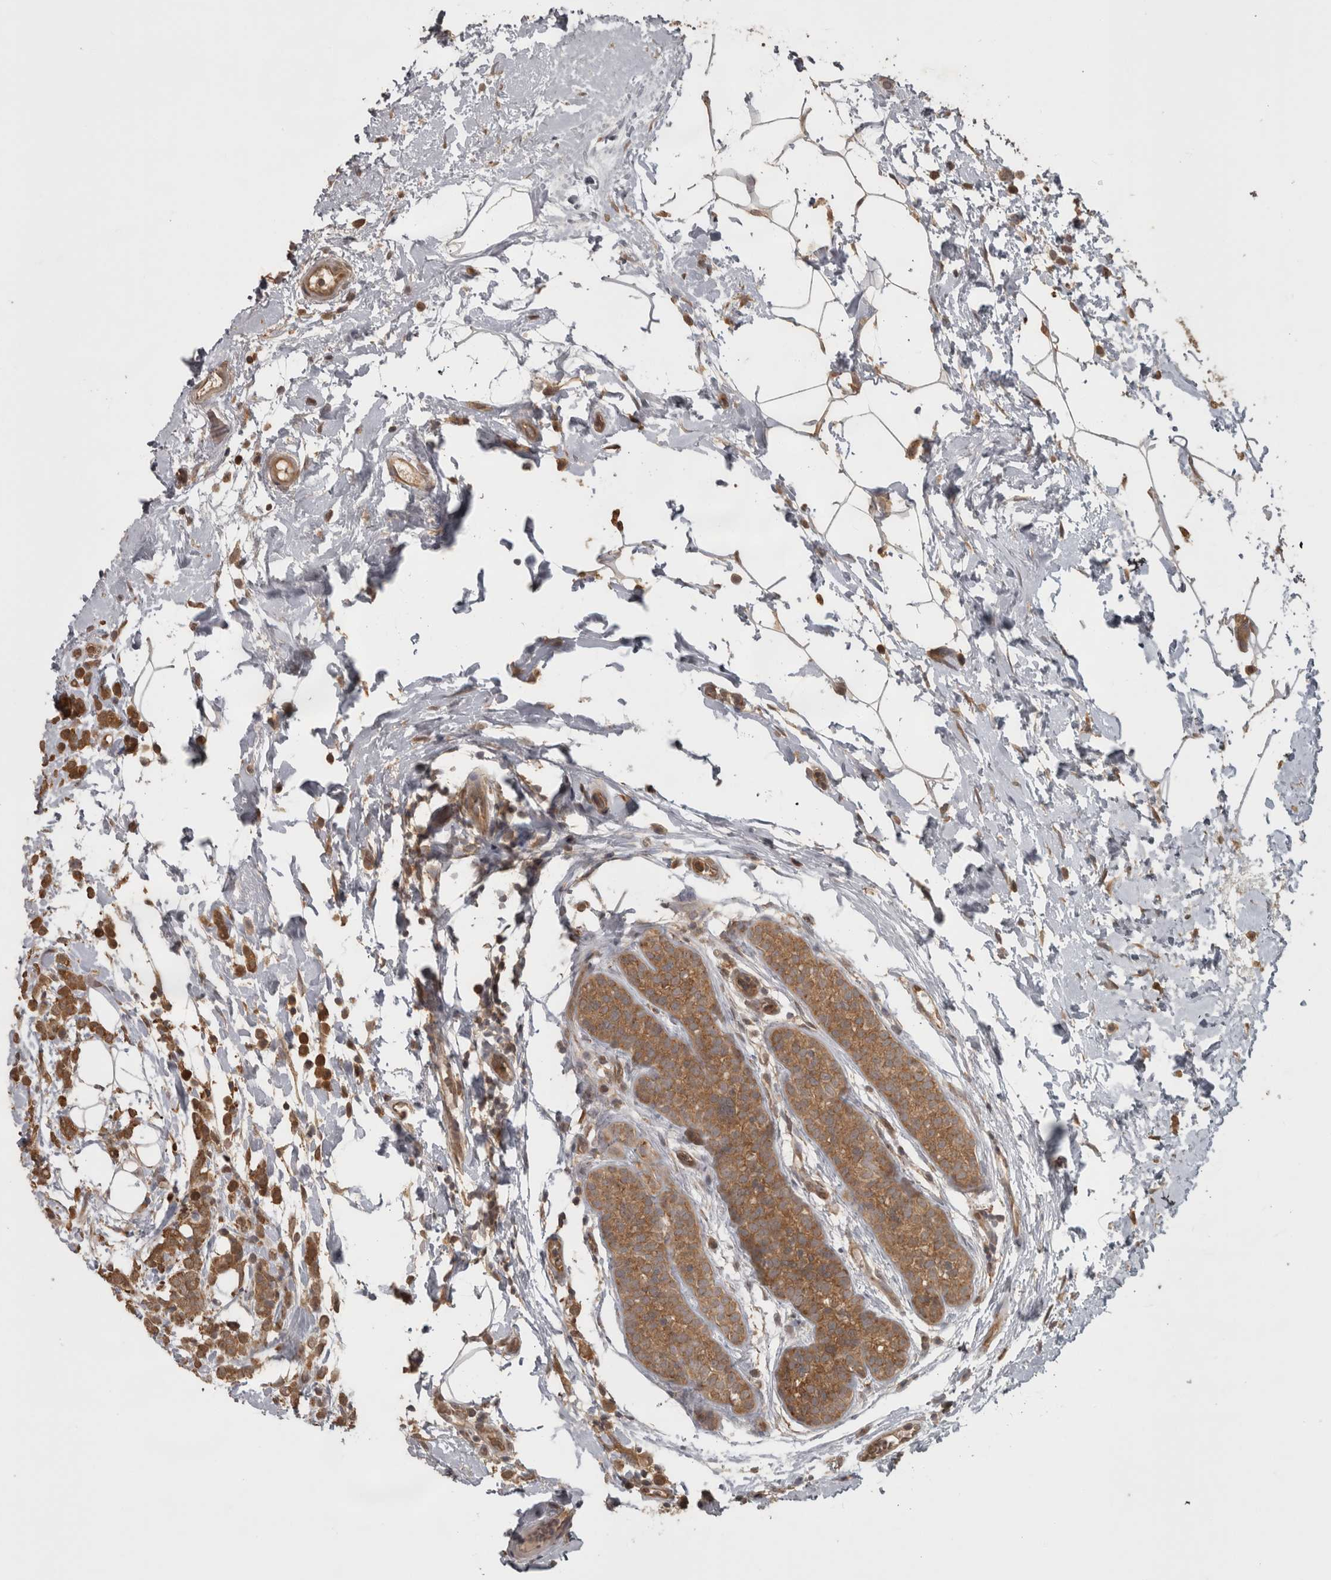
{"staining": {"intensity": "moderate", "quantity": ">75%", "location": "cytoplasmic/membranous"}, "tissue": "breast cancer", "cell_type": "Tumor cells", "image_type": "cancer", "snomed": [{"axis": "morphology", "description": "Lobular carcinoma"}, {"axis": "topography", "description": "Breast"}], "caption": "Tumor cells demonstrate moderate cytoplasmic/membranous staining in about >75% of cells in breast lobular carcinoma.", "gene": "MICU3", "patient": {"sex": "female", "age": 50}}